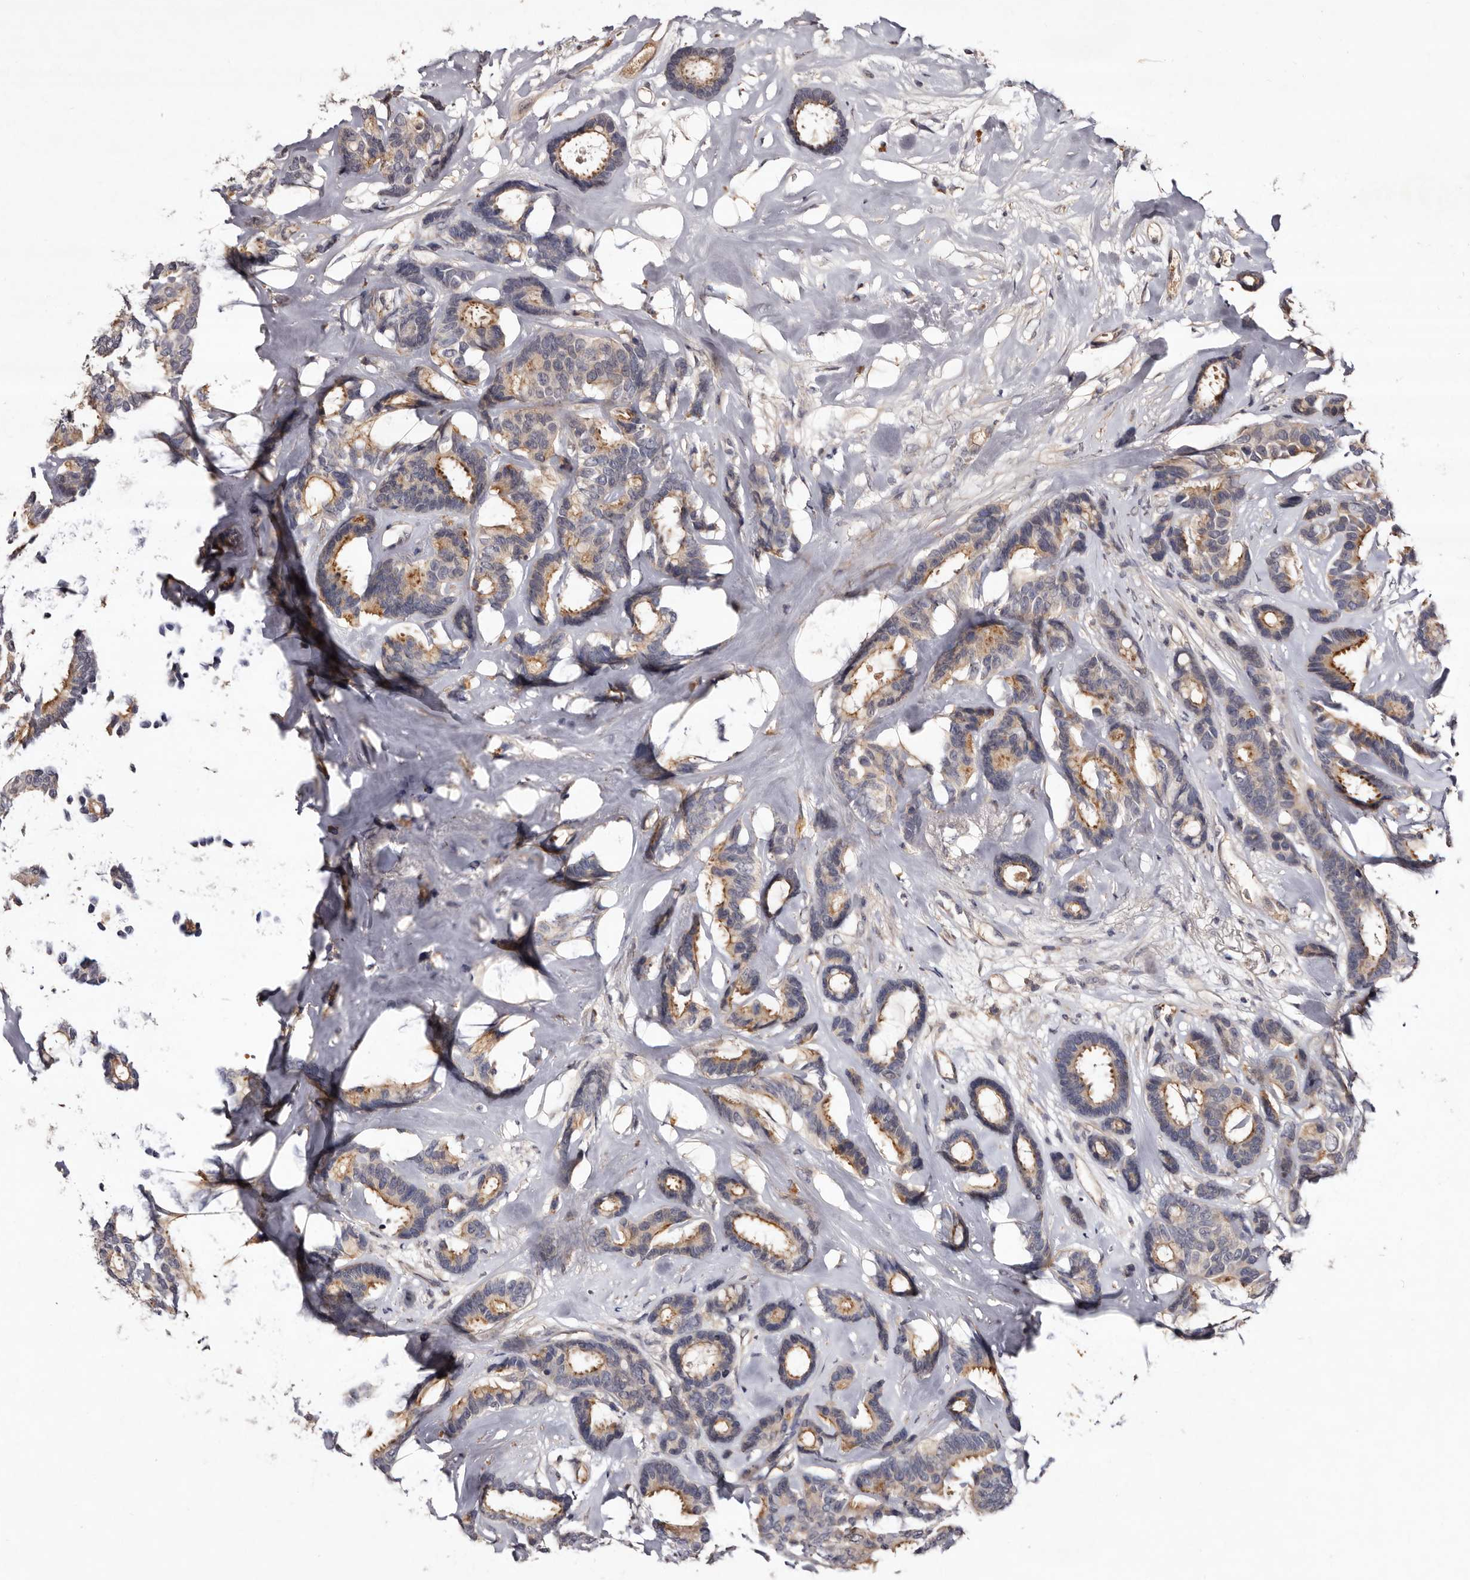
{"staining": {"intensity": "moderate", "quantity": "<25%", "location": "cytoplasmic/membranous"}, "tissue": "breast cancer", "cell_type": "Tumor cells", "image_type": "cancer", "snomed": [{"axis": "morphology", "description": "Duct carcinoma"}, {"axis": "topography", "description": "Breast"}], "caption": "An immunohistochemistry (IHC) photomicrograph of tumor tissue is shown. Protein staining in brown shows moderate cytoplasmic/membranous positivity in breast cancer within tumor cells.", "gene": "LANCL2", "patient": {"sex": "female", "age": 87}}